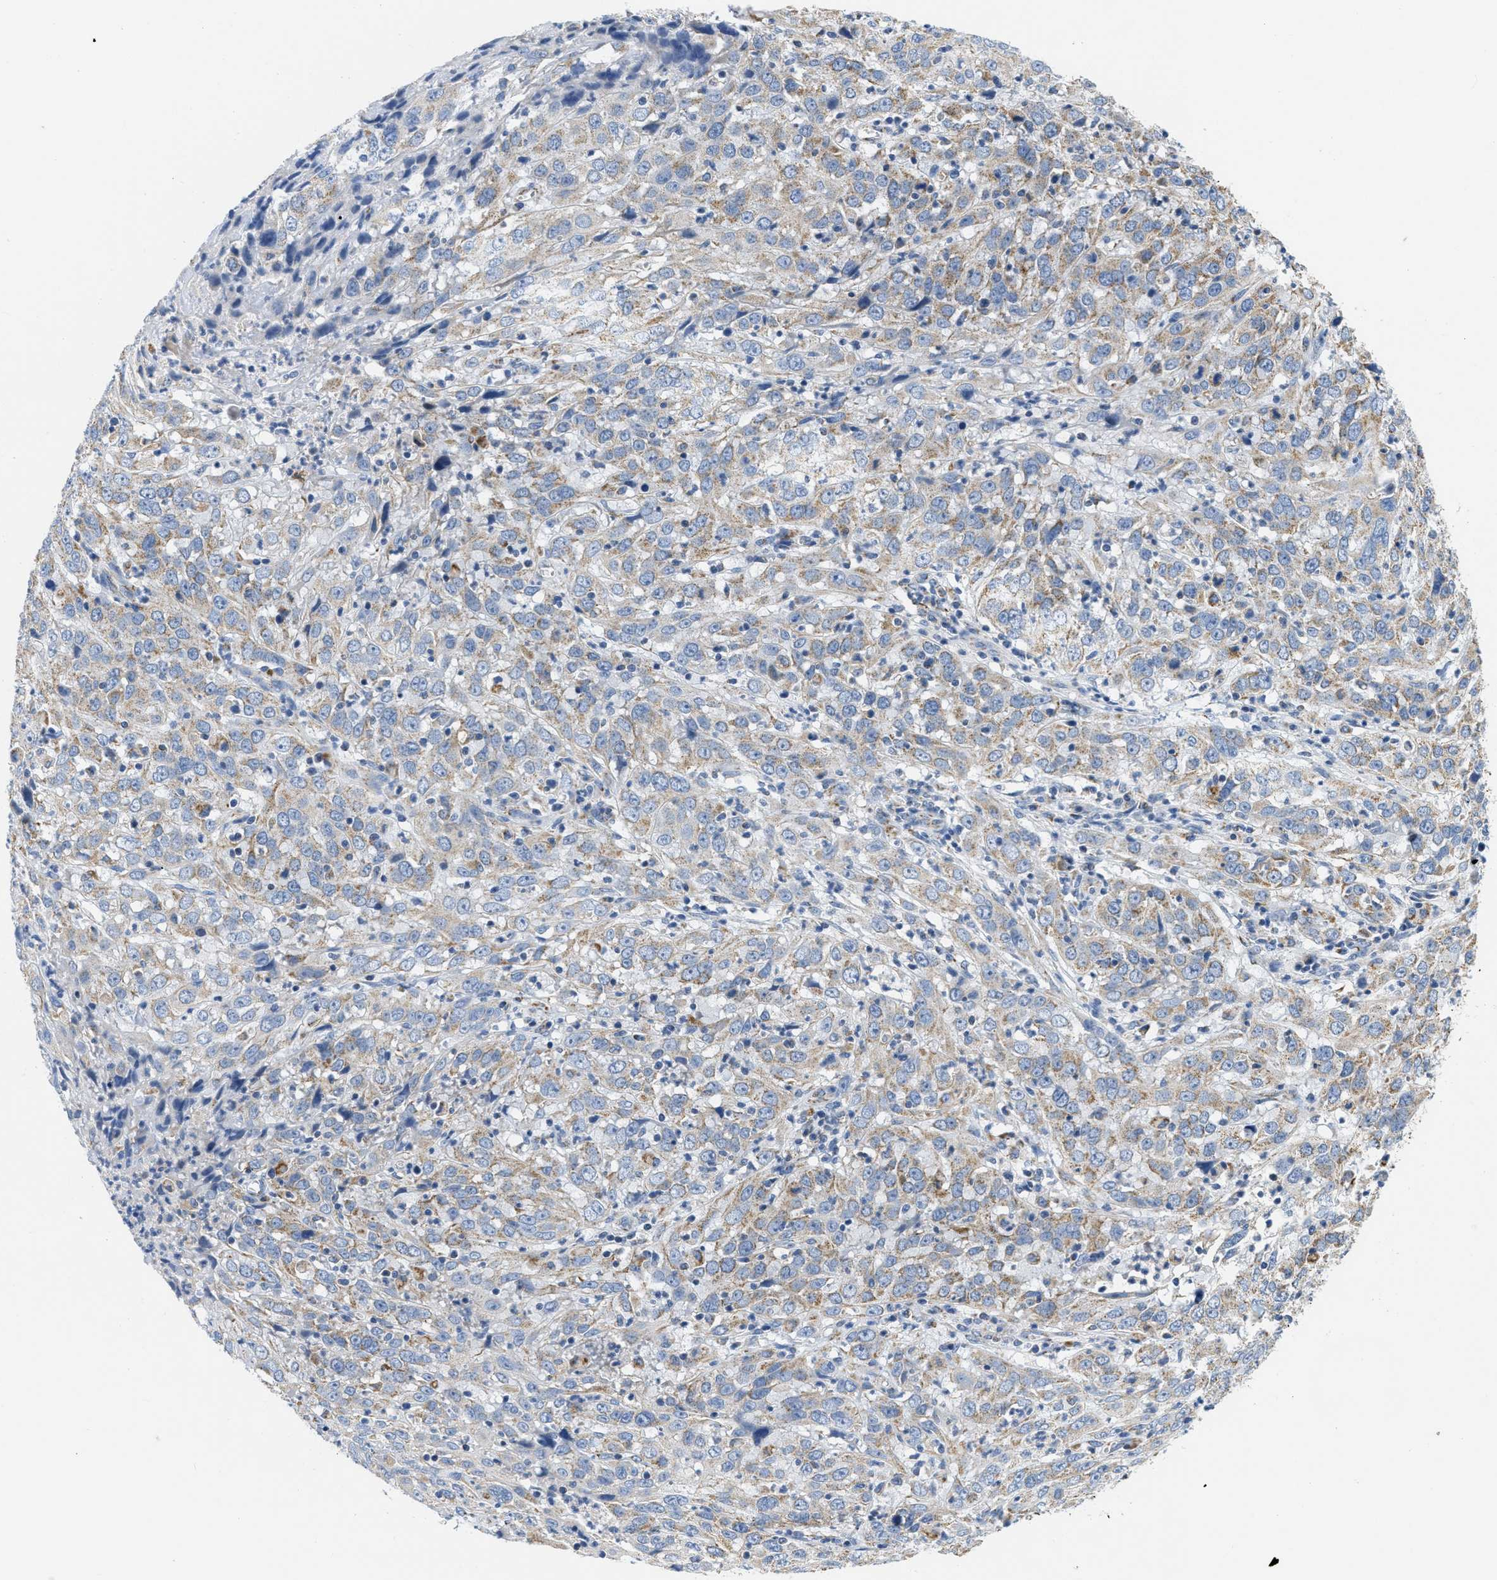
{"staining": {"intensity": "weak", "quantity": ">75%", "location": "cytoplasmic/membranous"}, "tissue": "cervical cancer", "cell_type": "Tumor cells", "image_type": "cancer", "snomed": [{"axis": "morphology", "description": "Squamous cell carcinoma, NOS"}, {"axis": "topography", "description": "Cervix"}], "caption": "Approximately >75% of tumor cells in human cervical cancer show weak cytoplasmic/membranous protein expression as visualized by brown immunohistochemical staining.", "gene": "KCNJ5", "patient": {"sex": "female", "age": 32}}